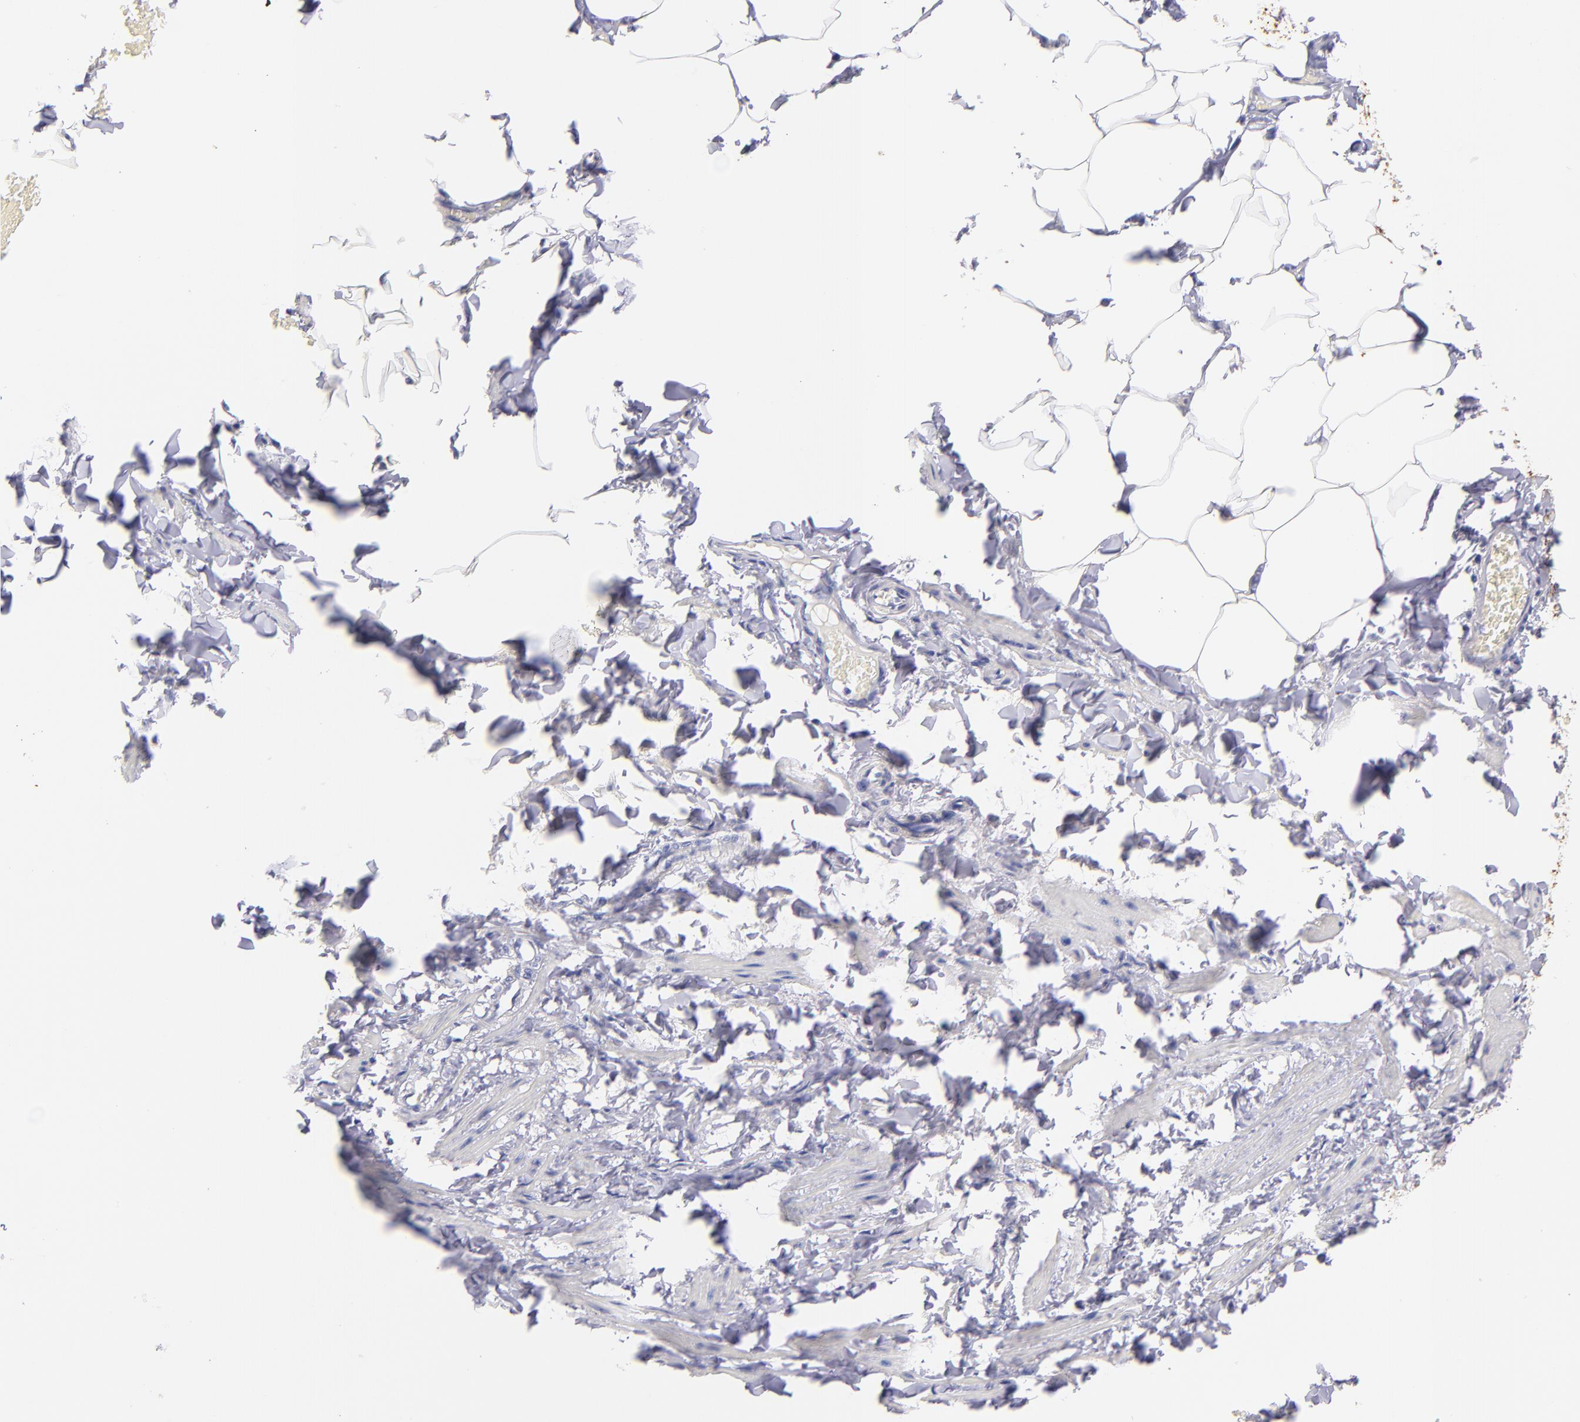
{"staining": {"intensity": "negative", "quantity": "none", "location": "none"}, "tissue": "adipose tissue", "cell_type": "Adipocytes", "image_type": "normal", "snomed": [{"axis": "morphology", "description": "Normal tissue, NOS"}, {"axis": "topography", "description": "Vascular tissue"}], "caption": "An immunohistochemistry image of benign adipose tissue is shown. There is no staining in adipocytes of adipose tissue.", "gene": "CNP", "patient": {"sex": "male", "age": 41}}